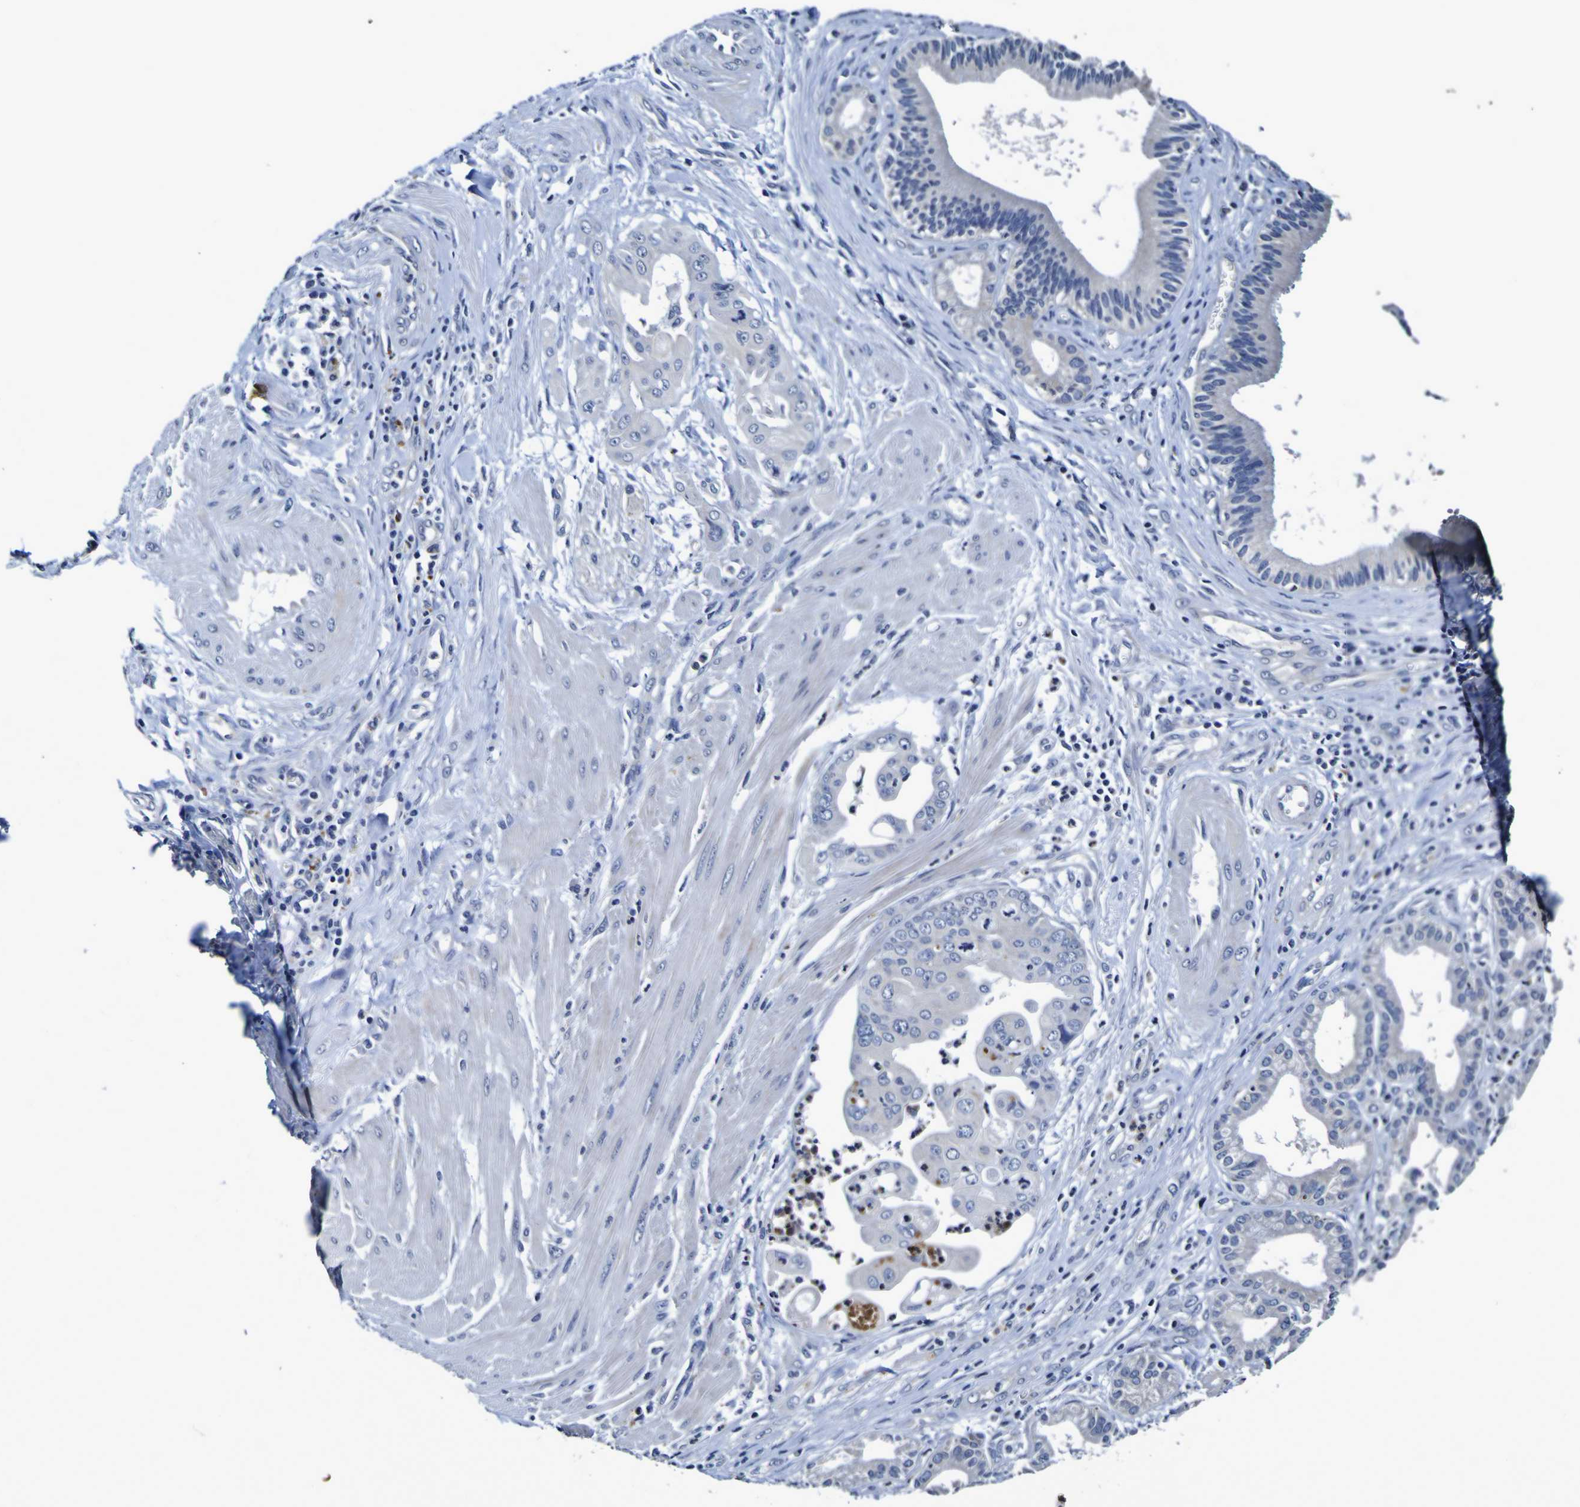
{"staining": {"intensity": "negative", "quantity": "none", "location": "none"}, "tissue": "pancreatic cancer", "cell_type": "Tumor cells", "image_type": "cancer", "snomed": [{"axis": "morphology", "description": "Adenocarcinoma, NOS"}, {"axis": "topography", "description": "Pancreas"}], "caption": "DAB immunohistochemical staining of adenocarcinoma (pancreatic) exhibits no significant positivity in tumor cells.", "gene": "PANK4", "patient": {"sex": "female", "age": 75}}